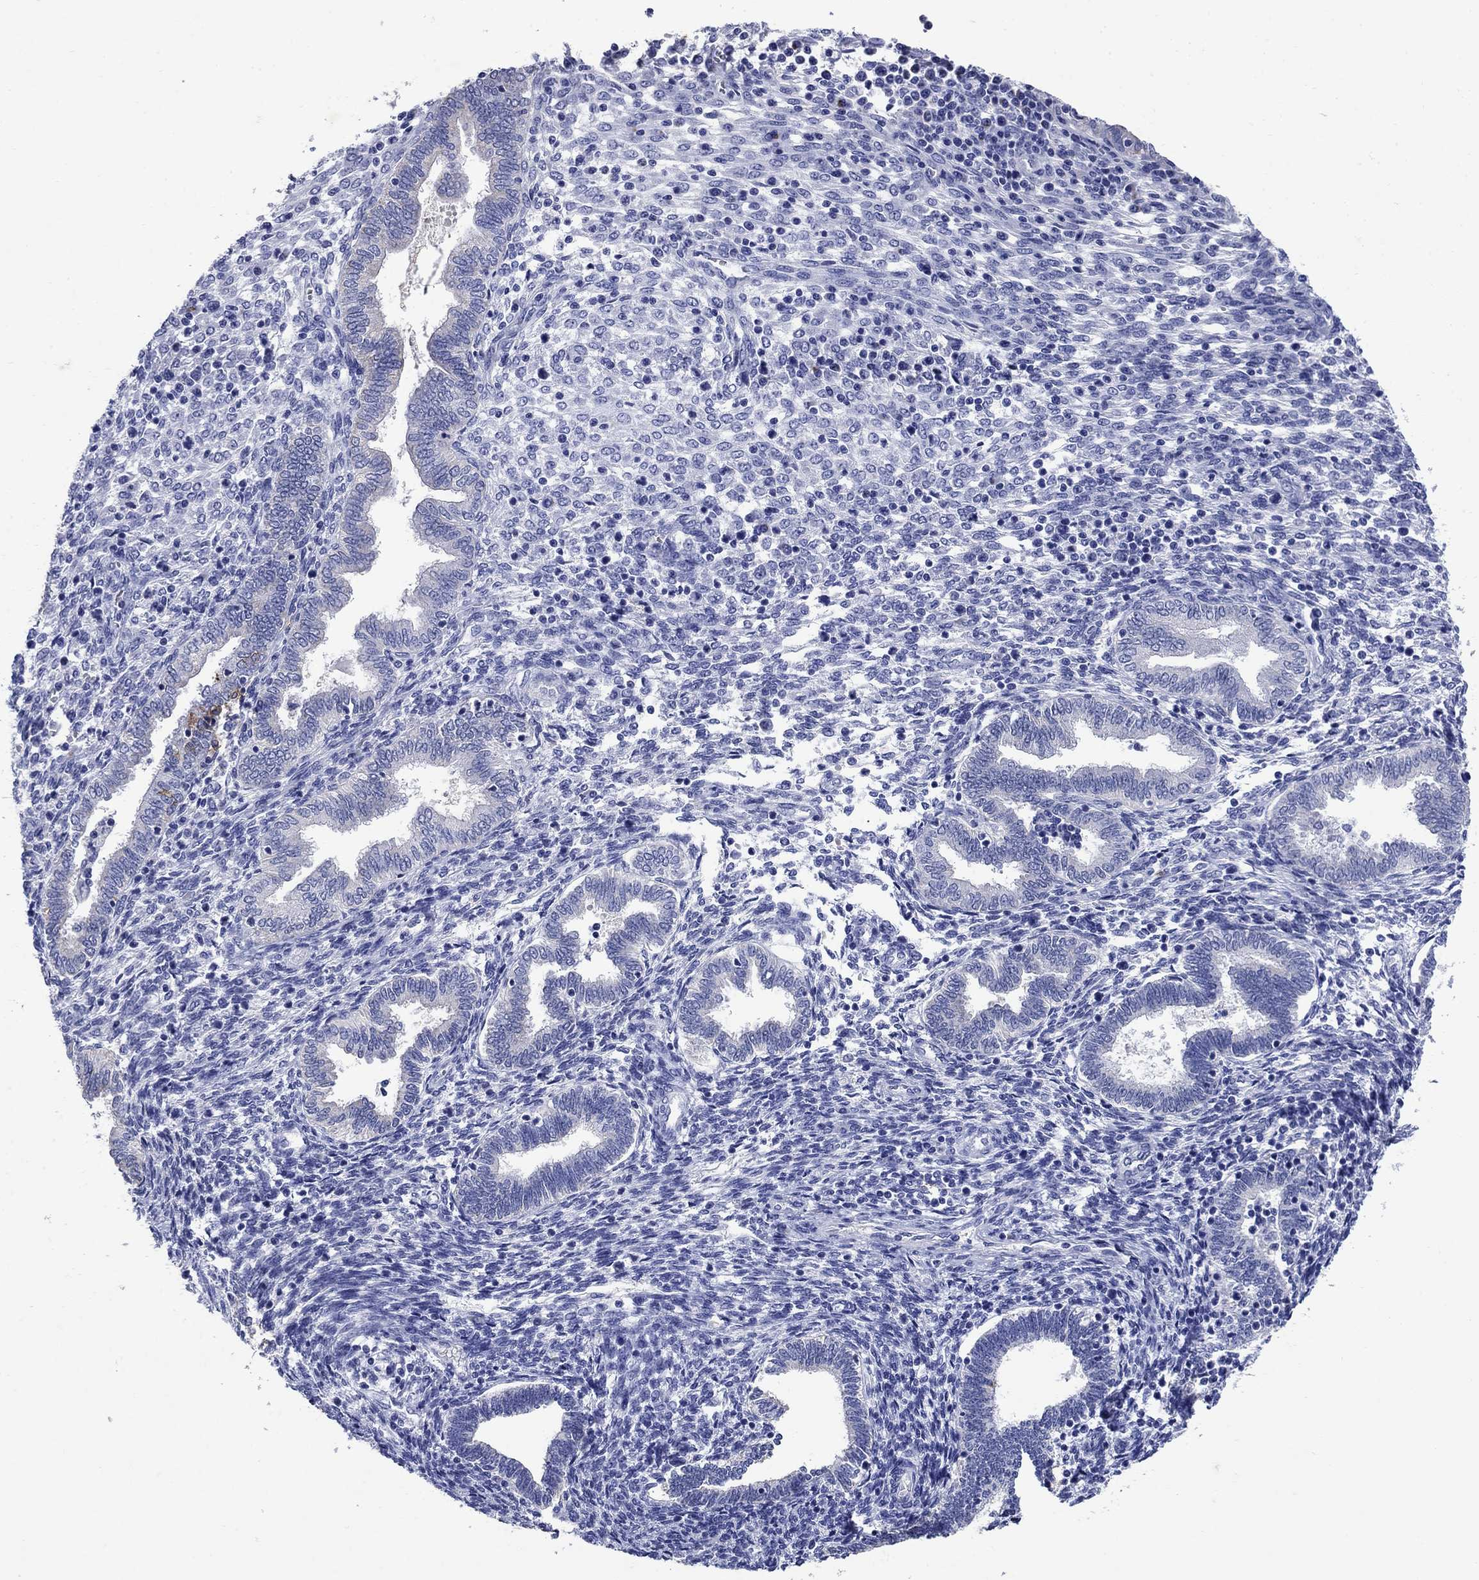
{"staining": {"intensity": "negative", "quantity": "none", "location": "none"}, "tissue": "endometrium", "cell_type": "Cells in endometrial stroma", "image_type": "normal", "snomed": [{"axis": "morphology", "description": "Normal tissue, NOS"}, {"axis": "topography", "description": "Endometrium"}], "caption": "Immunohistochemistry image of normal human endometrium stained for a protein (brown), which demonstrates no expression in cells in endometrial stroma.", "gene": "CD1A", "patient": {"sex": "female", "age": 42}}